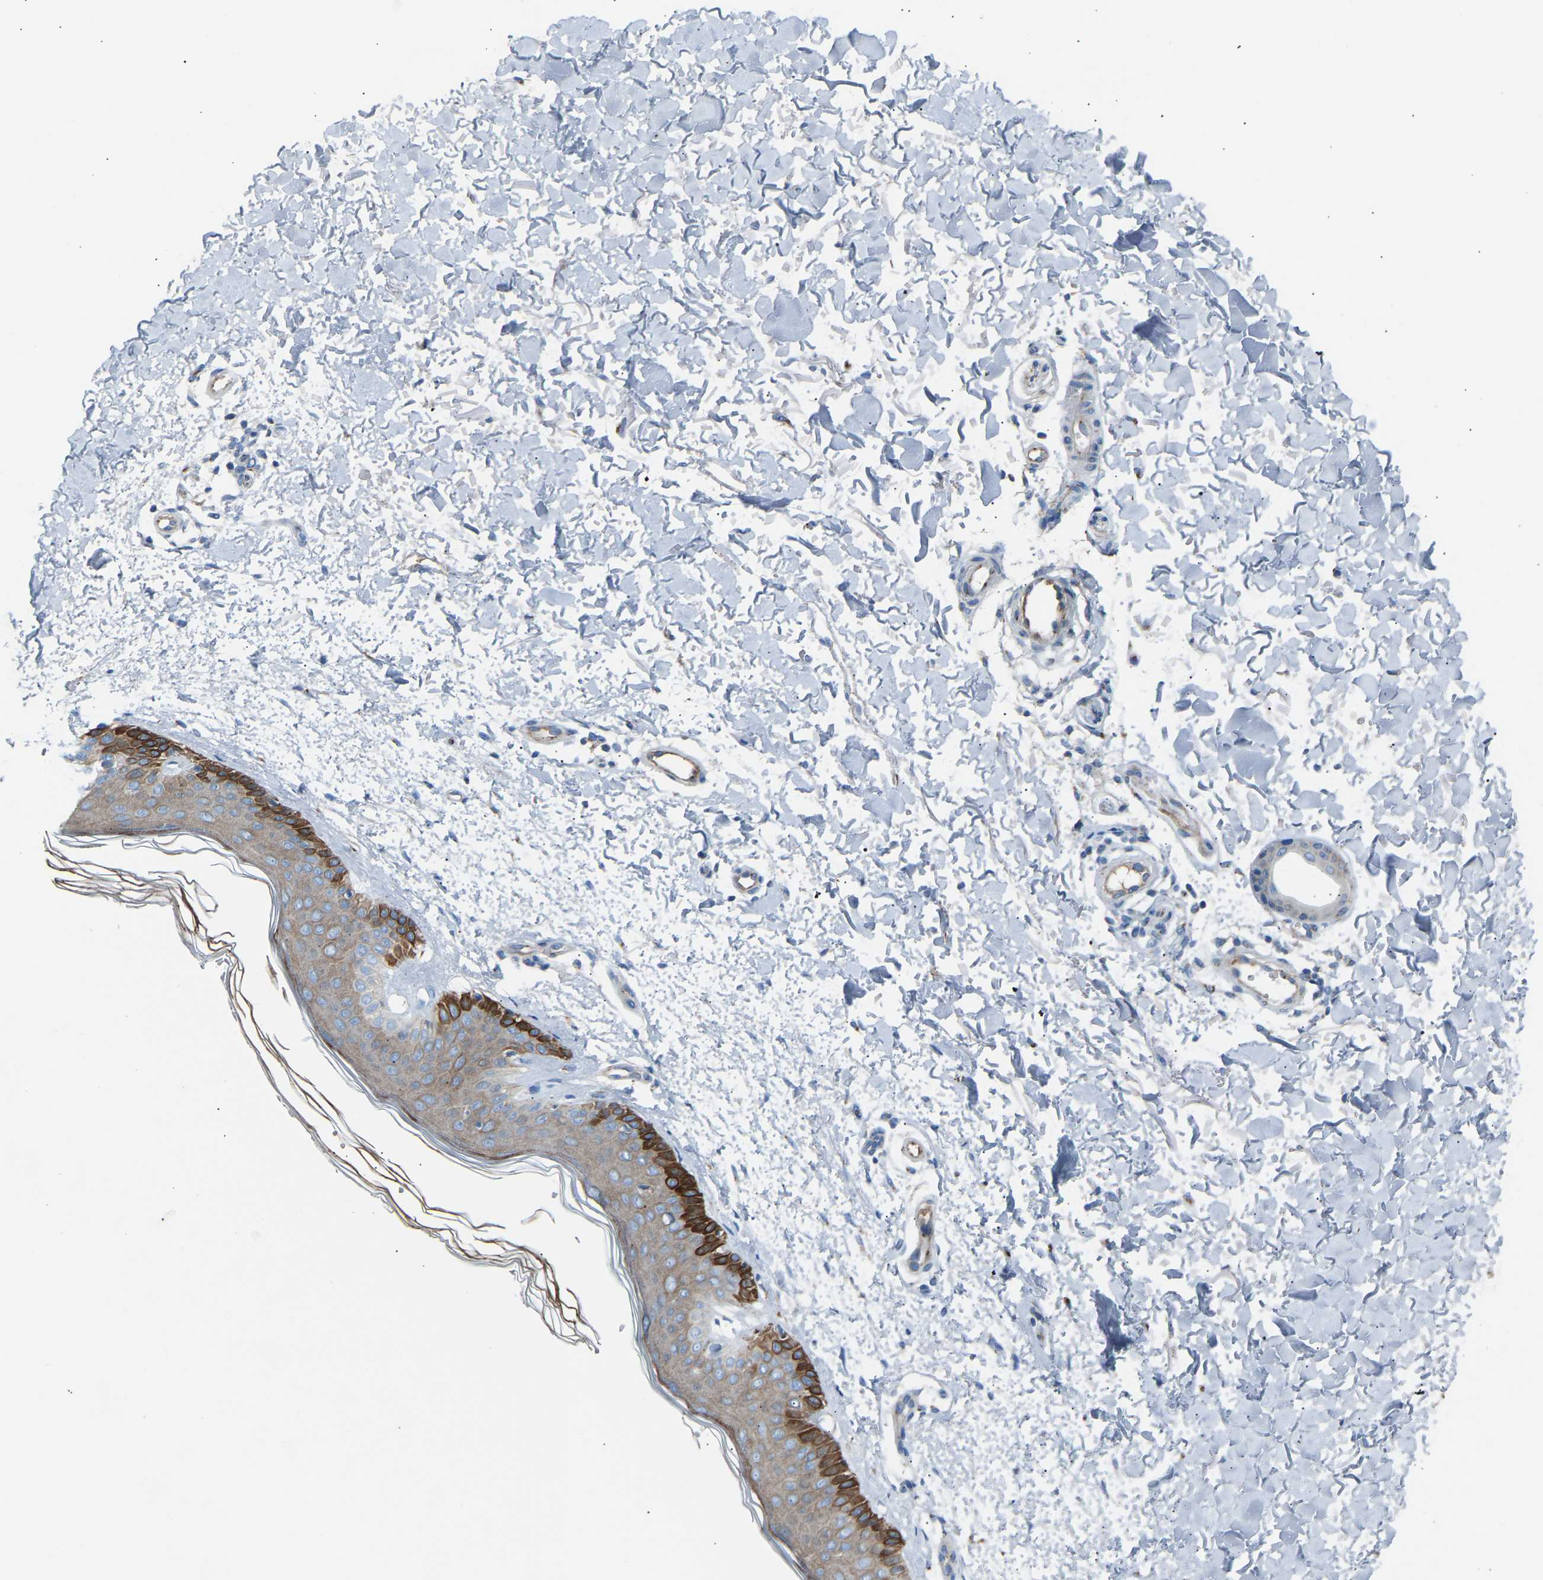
{"staining": {"intensity": "negative", "quantity": "none", "location": "none"}, "tissue": "skin", "cell_type": "Fibroblasts", "image_type": "normal", "snomed": [{"axis": "morphology", "description": "Normal tissue, NOS"}, {"axis": "morphology", "description": "Malignant melanoma, NOS"}, {"axis": "topography", "description": "Skin"}], "caption": "Immunohistochemistry (IHC) image of unremarkable skin: human skin stained with DAB displays no significant protein positivity in fibroblasts. (DAB immunohistochemistry with hematoxylin counter stain).", "gene": "CYREN", "patient": {"sex": "male", "age": 83}}